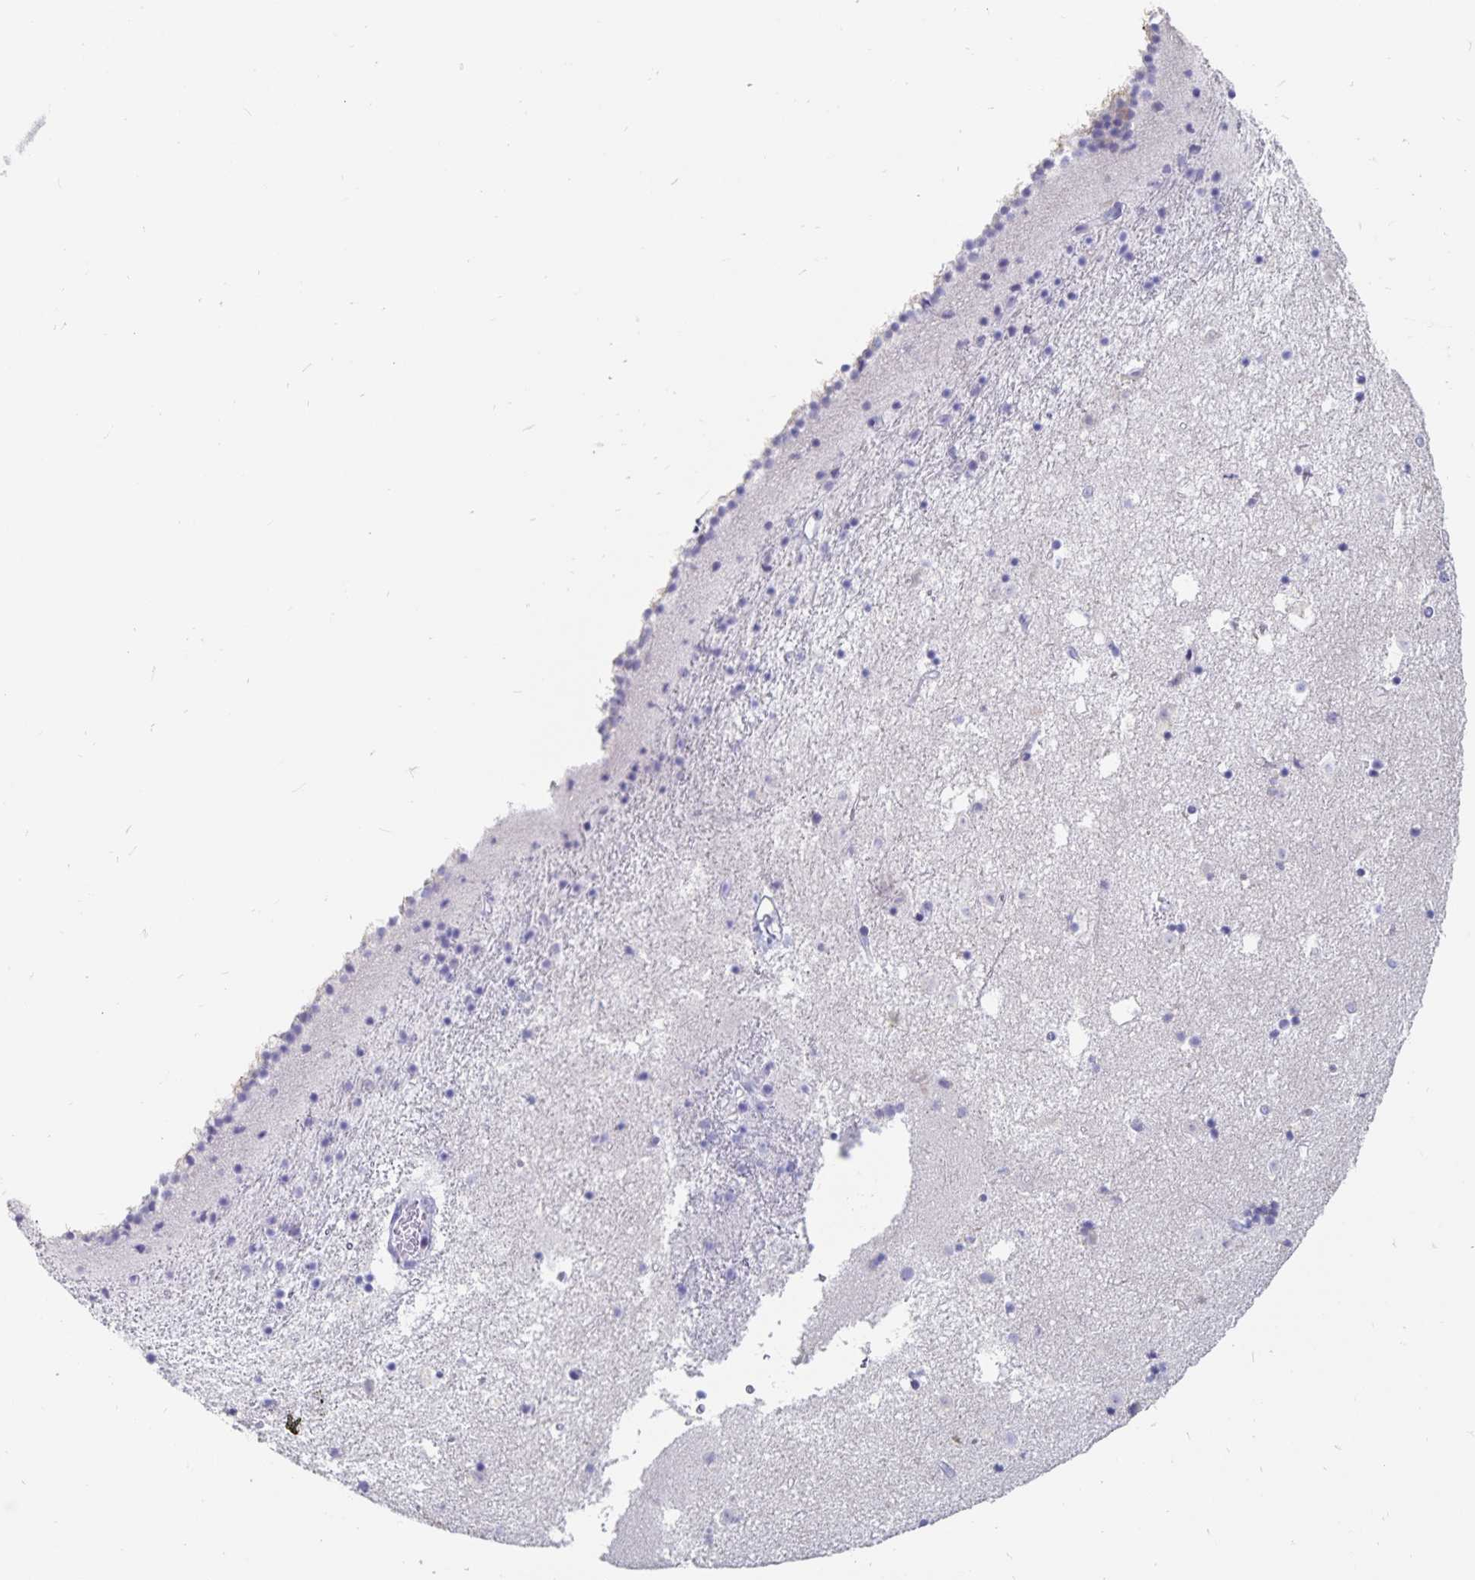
{"staining": {"intensity": "negative", "quantity": "none", "location": "none"}, "tissue": "caudate", "cell_type": "Glial cells", "image_type": "normal", "snomed": [{"axis": "morphology", "description": "Normal tissue, NOS"}, {"axis": "topography", "description": "Lateral ventricle wall"}], "caption": "IHC image of benign caudate stained for a protein (brown), which reveals no expression in glial cells.", "gene": "CFAP69", "patient": {"sex": "female", "age": 71}}